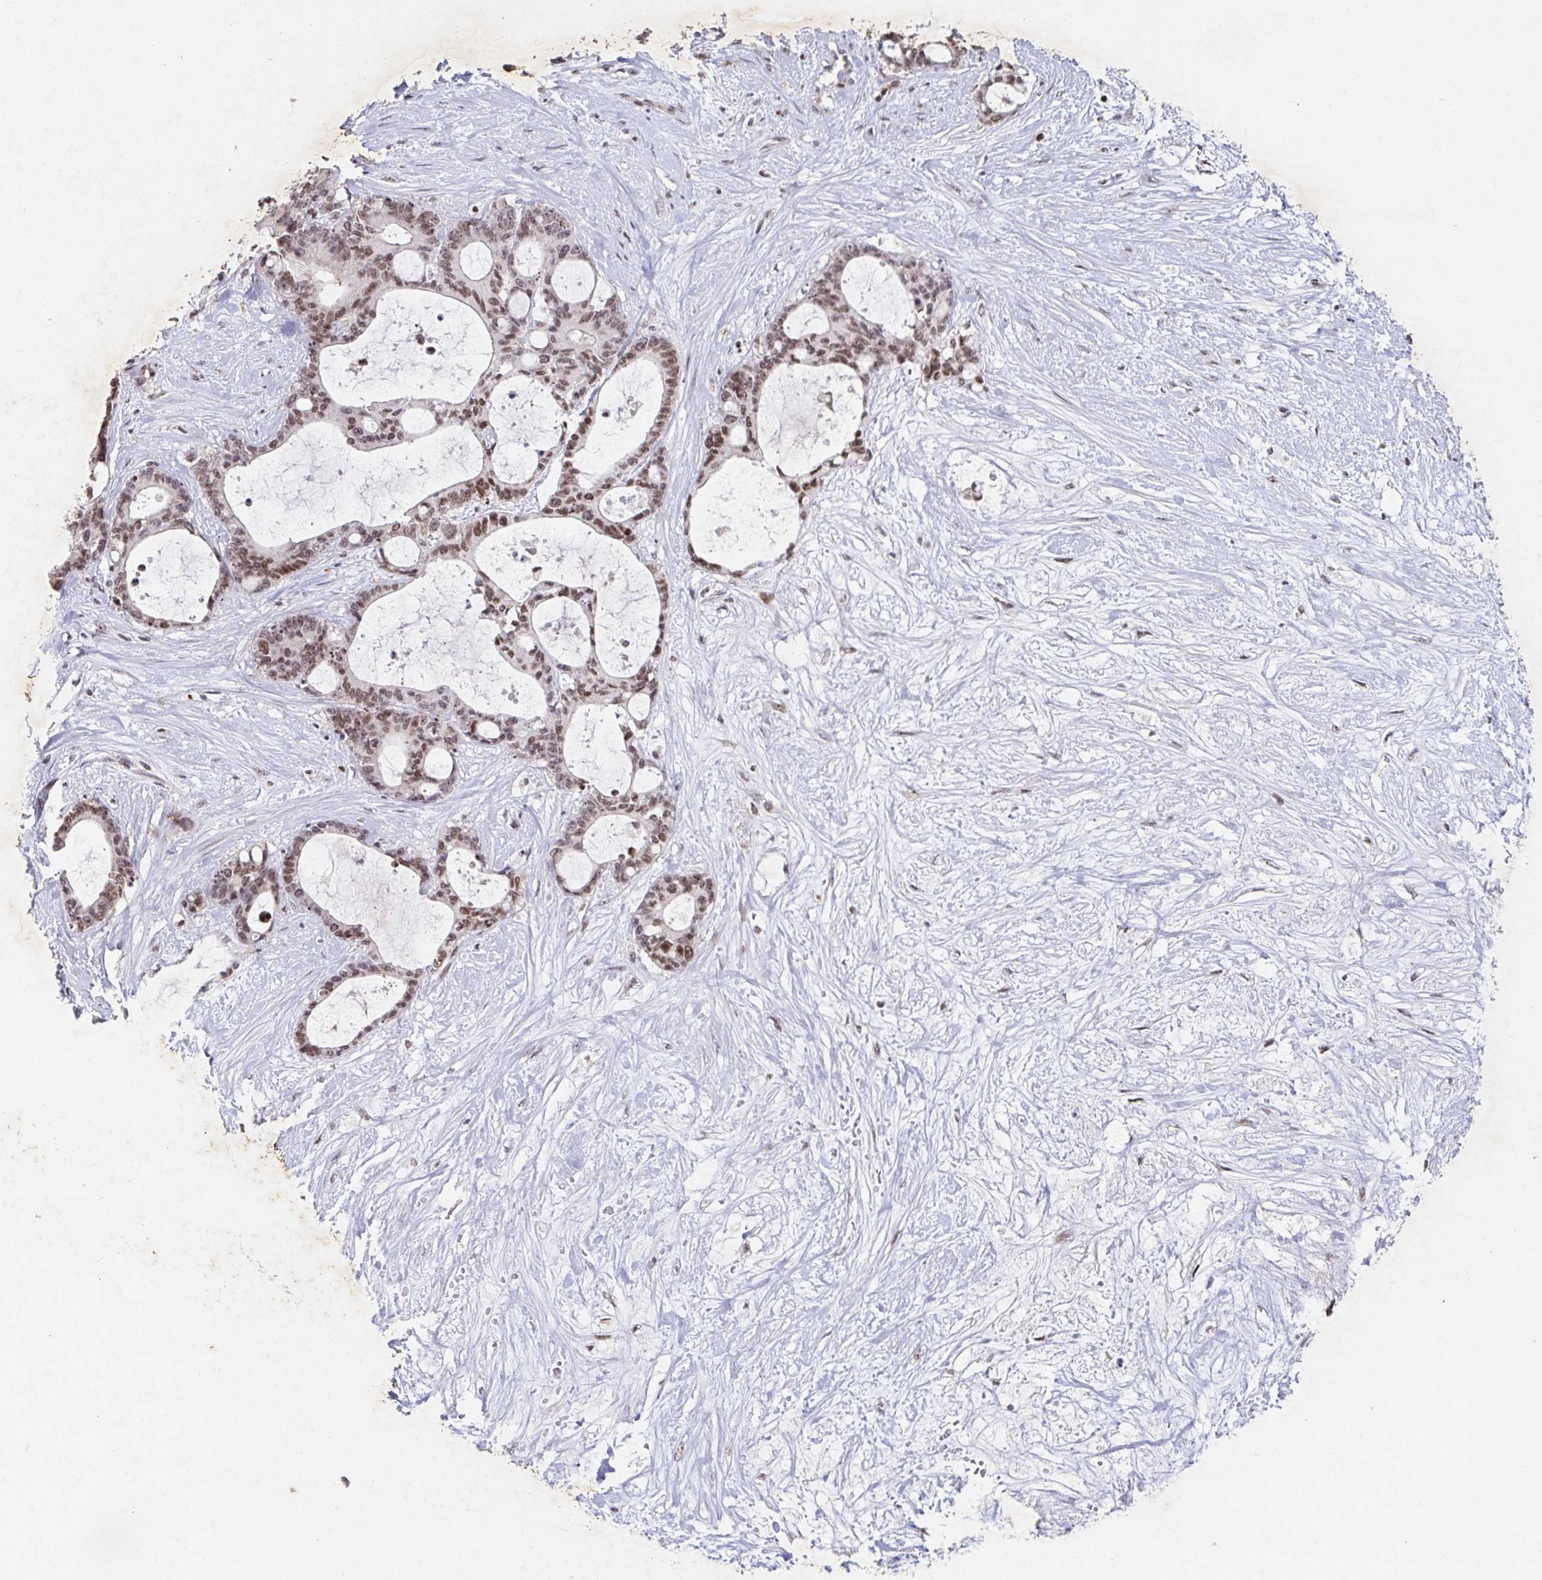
{"staining": {"intensity": "moderate", "quantity": ">75%", "location": "nuclear"}, "tissue": "liver cancer", "cell_type": "Tumor cells", "image_type": "cancer", "snomed": [{"axis": "morphology", "description": "Normal tissue, NOS"}, {"axis": "morphology", "description": "Cholangiocarcinoma"}, {"axis": "topography", "description": "Liver"}, {"axis": "topography", "description": "Peripheral nerve tissue"}], "caption": "Liver cholangiocarcinoma stained for a protein shows moderate nuclear positivity in tumor cells.", "gene": "C19orf53", "patient": {"sex": "female", "age": 73}}